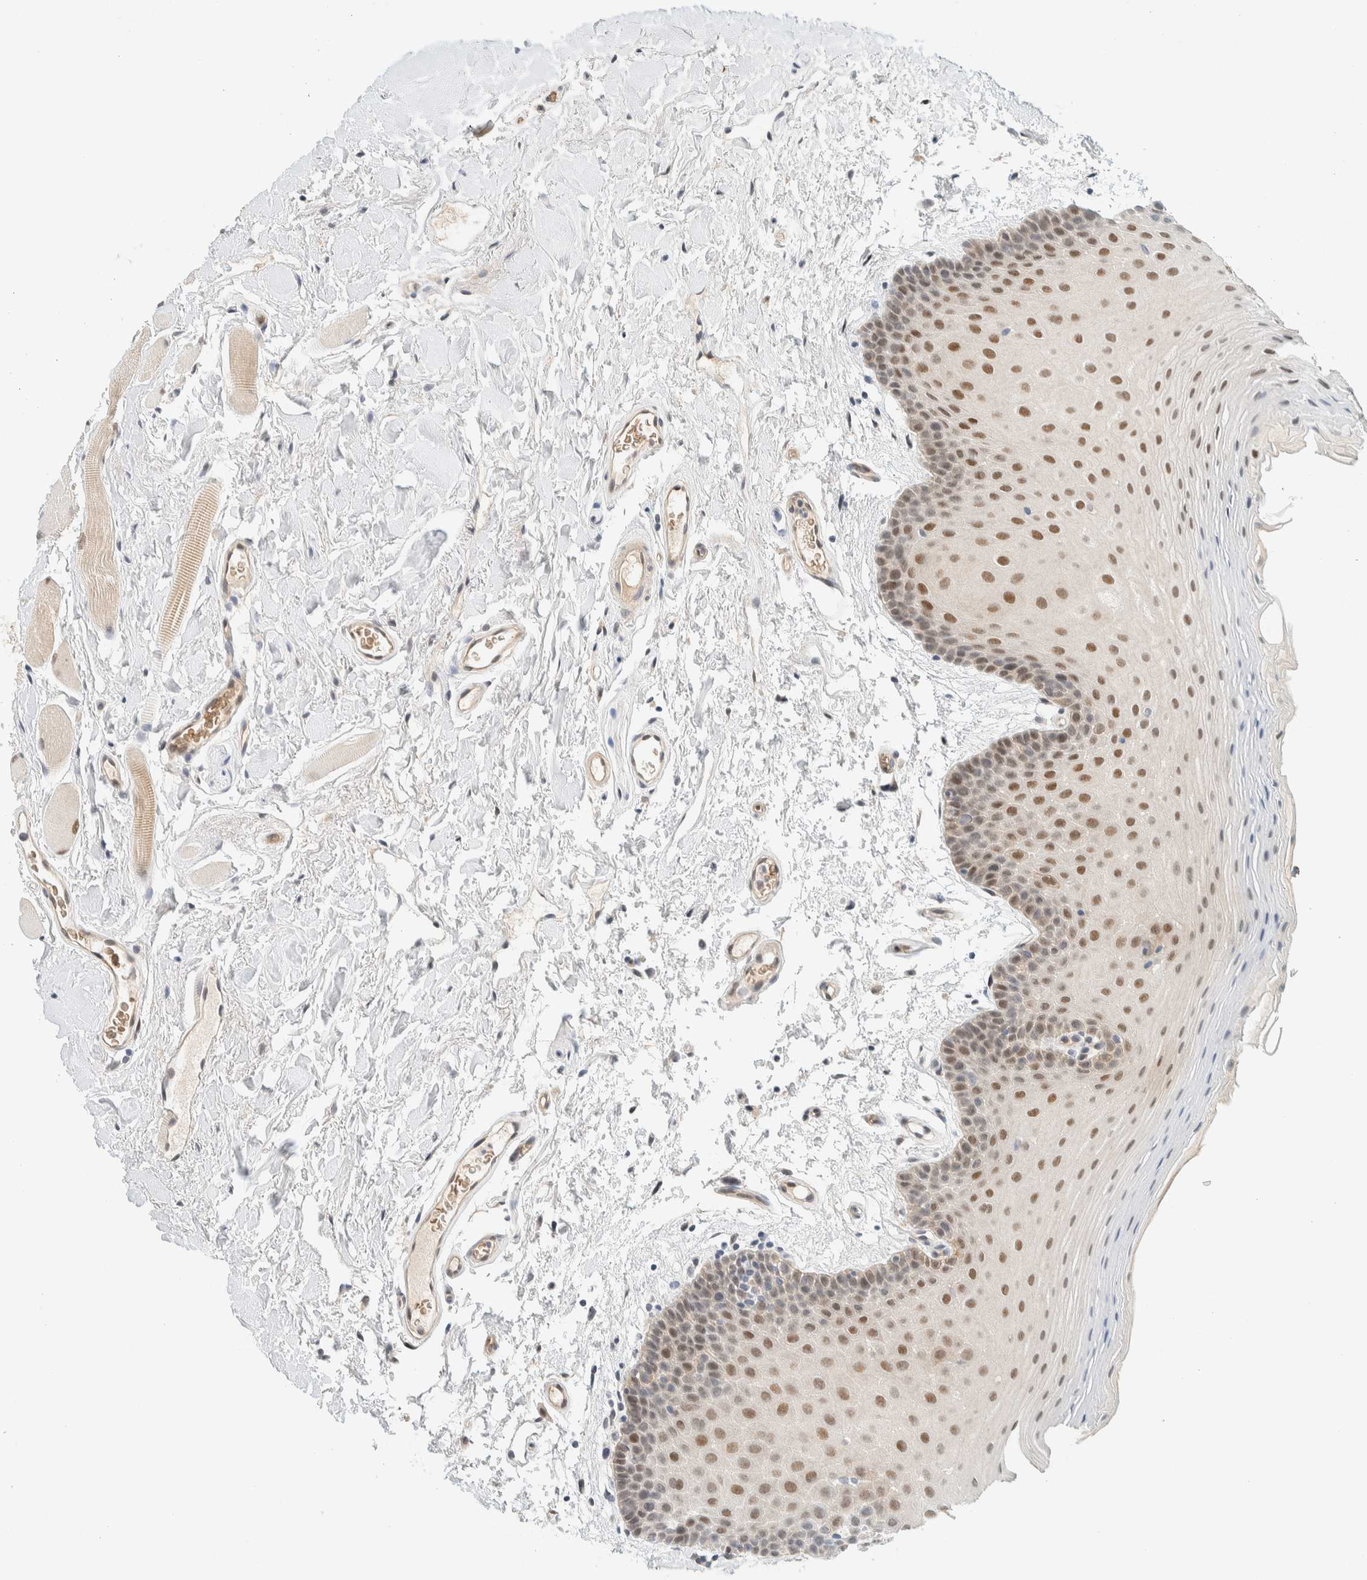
{"staining": {"intensity": "moderate", "quantity": ">75%", "location": "nuclear"}, "tissue": "oral mucosa", "cell_type": "Squamous epithelial cells", "image_type": "normal", "snomed": [{"axis": "morphology", "description": "Normal tissue, NOS"}, {"axis": "topography", "description": "Oral tissue"}], "caption": "This is a photomicrograph of IHC staining of benign oral mucosa, which shows moderate staining in the nuclear of squamous epithelial cells.", "gene": "TSTD2", "patient": {"sex": "male", "age": 62}}